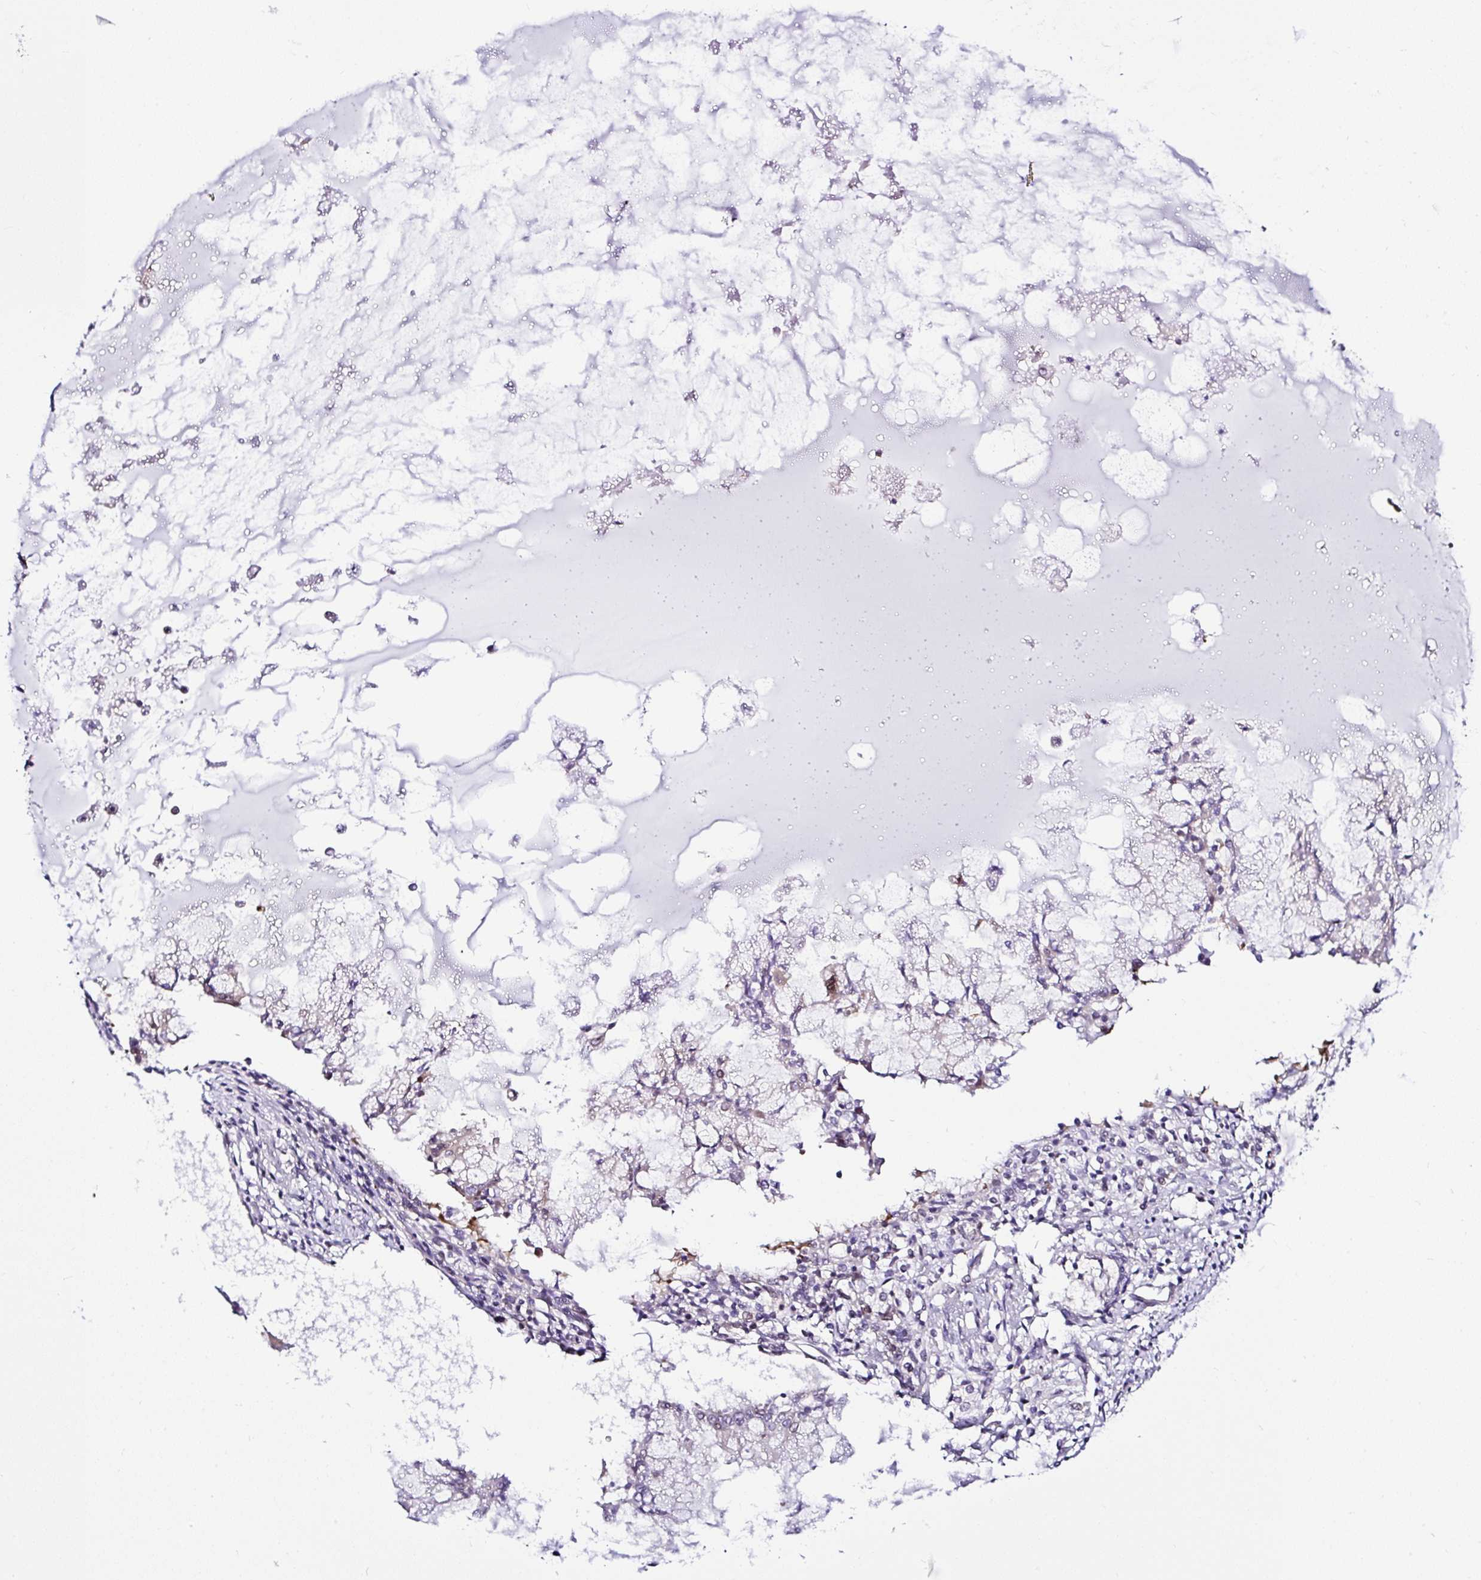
{"staining": {"intensity": "weak", "quantity": "<25%", "location": "cytoplasmic/membranous,nuclear"}, "tissue": "ovarian cancer", "cell_type": "Tumor cells", "image_type": "cancer", "snomed": [{"axis": "morphology", "description": "Cystadenocarcinoma, mucinous, NOS"}, {"axis": "topography", "description": "Ovary"}], "caption": "Immunohistochemistry (IHC) of human ovarian cancer (mucinous cystadenocarcinoma) exhibits no expression in tumor cells. Nuclei are stained in blue.", "gene": "PIN4", "patient": {"sex": "female", "age": 34}}